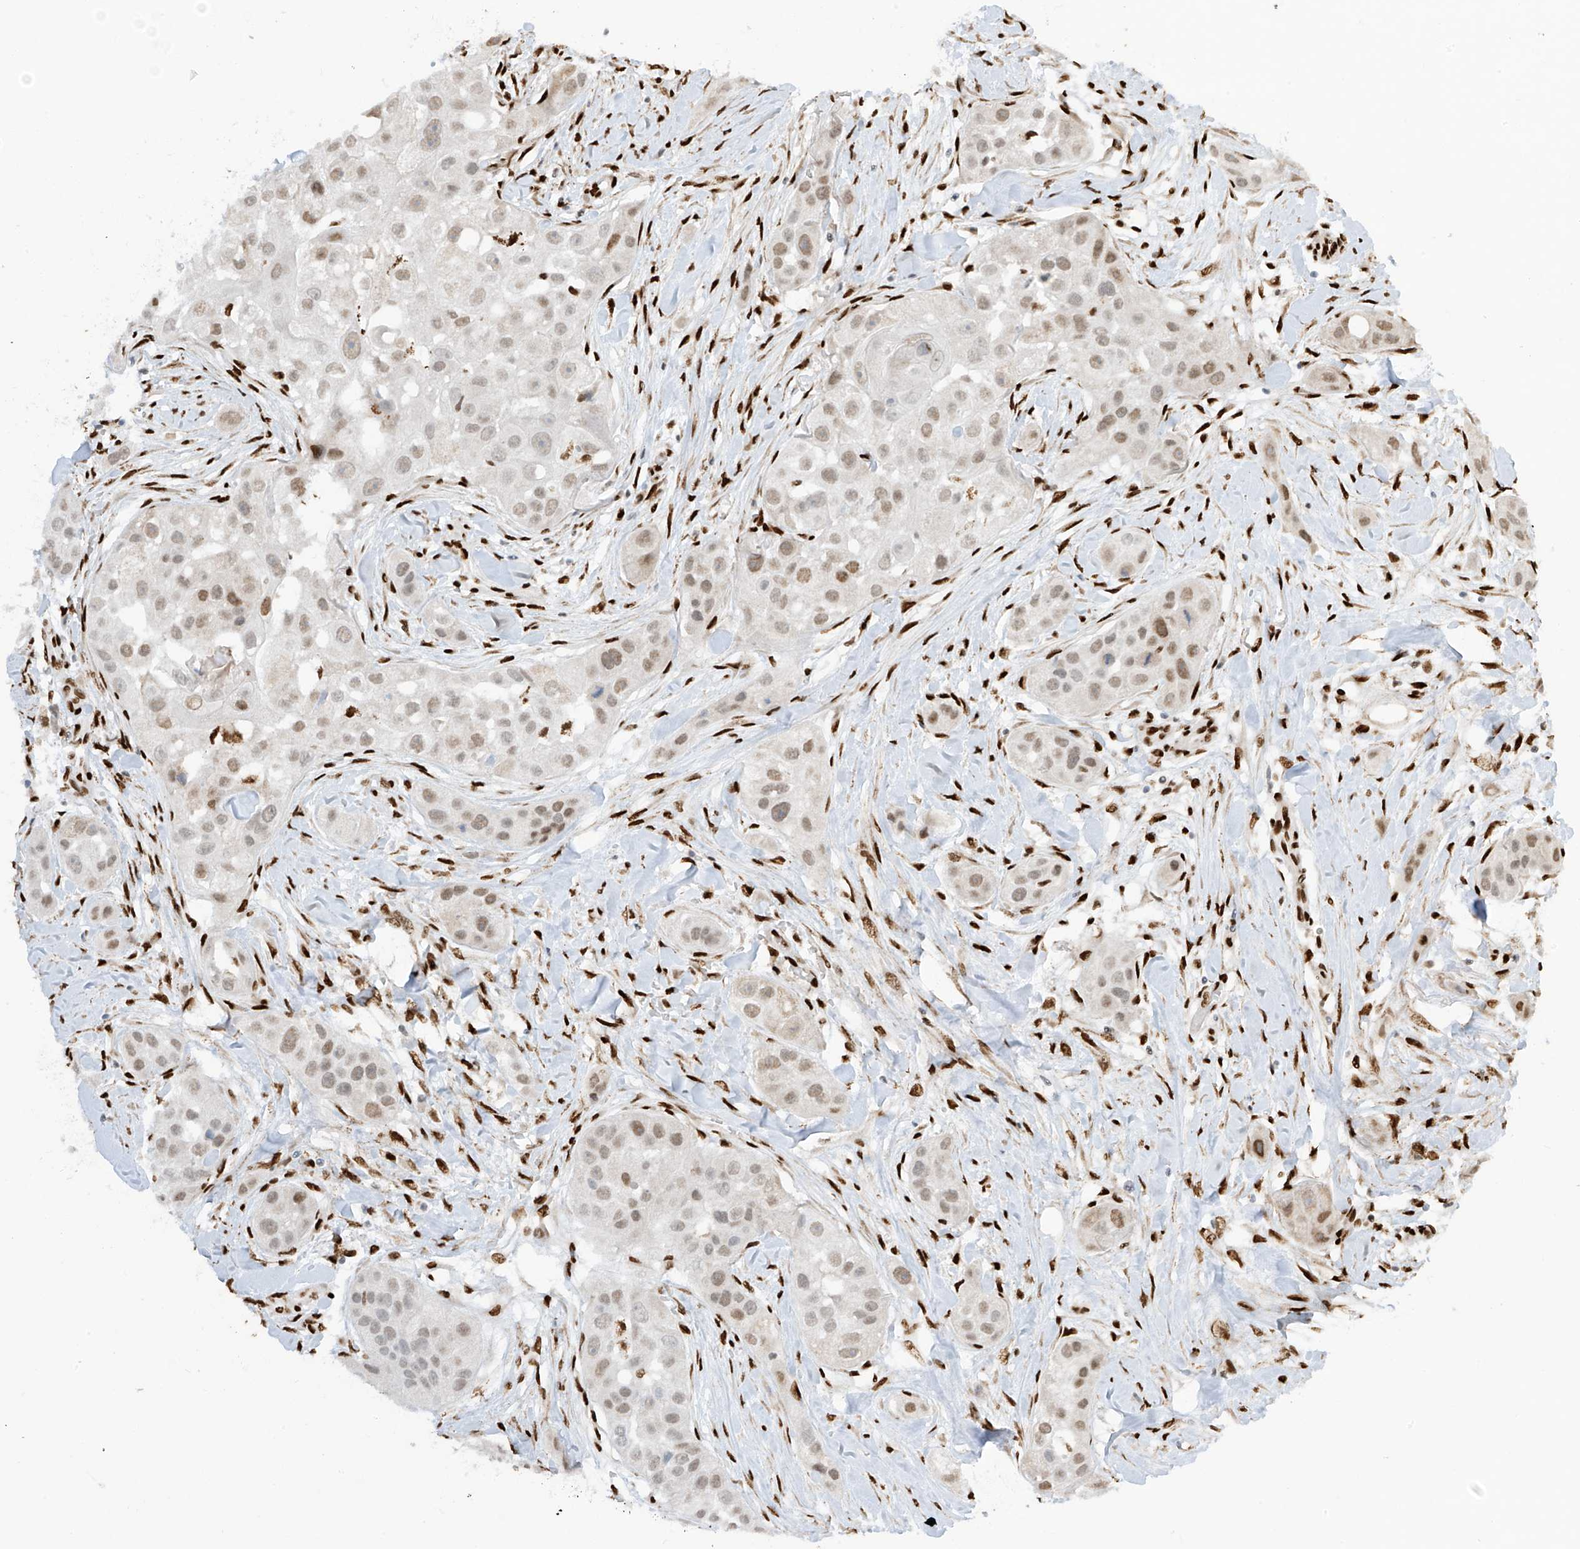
{"staining": {"intensity": "weak", "quantity": ">75%", "location": "nuclear"}, "tissue": "head and neck cancer", "cell_type": "Tumor cells", "image_type": "cancer", "snomed": [{"axis": "morphology", "description": "Normal tissue, NOS"}, {"axis": "morphology", "description": "Squamous cell carcinoma, NOS"}, {"axis": "topography", "description": "Skeletal muscle"}, {"axis": "topography", "description": "Head-Neck"}], "caption": "Immunohistochemical staining of head and neck cancer (squamous cell carcinoma) reveals weak nuclear protein expression in approximately >75% of tumor cells.", "gene": "PM20D2", "patient": {"sex": "male", "age": 51}}